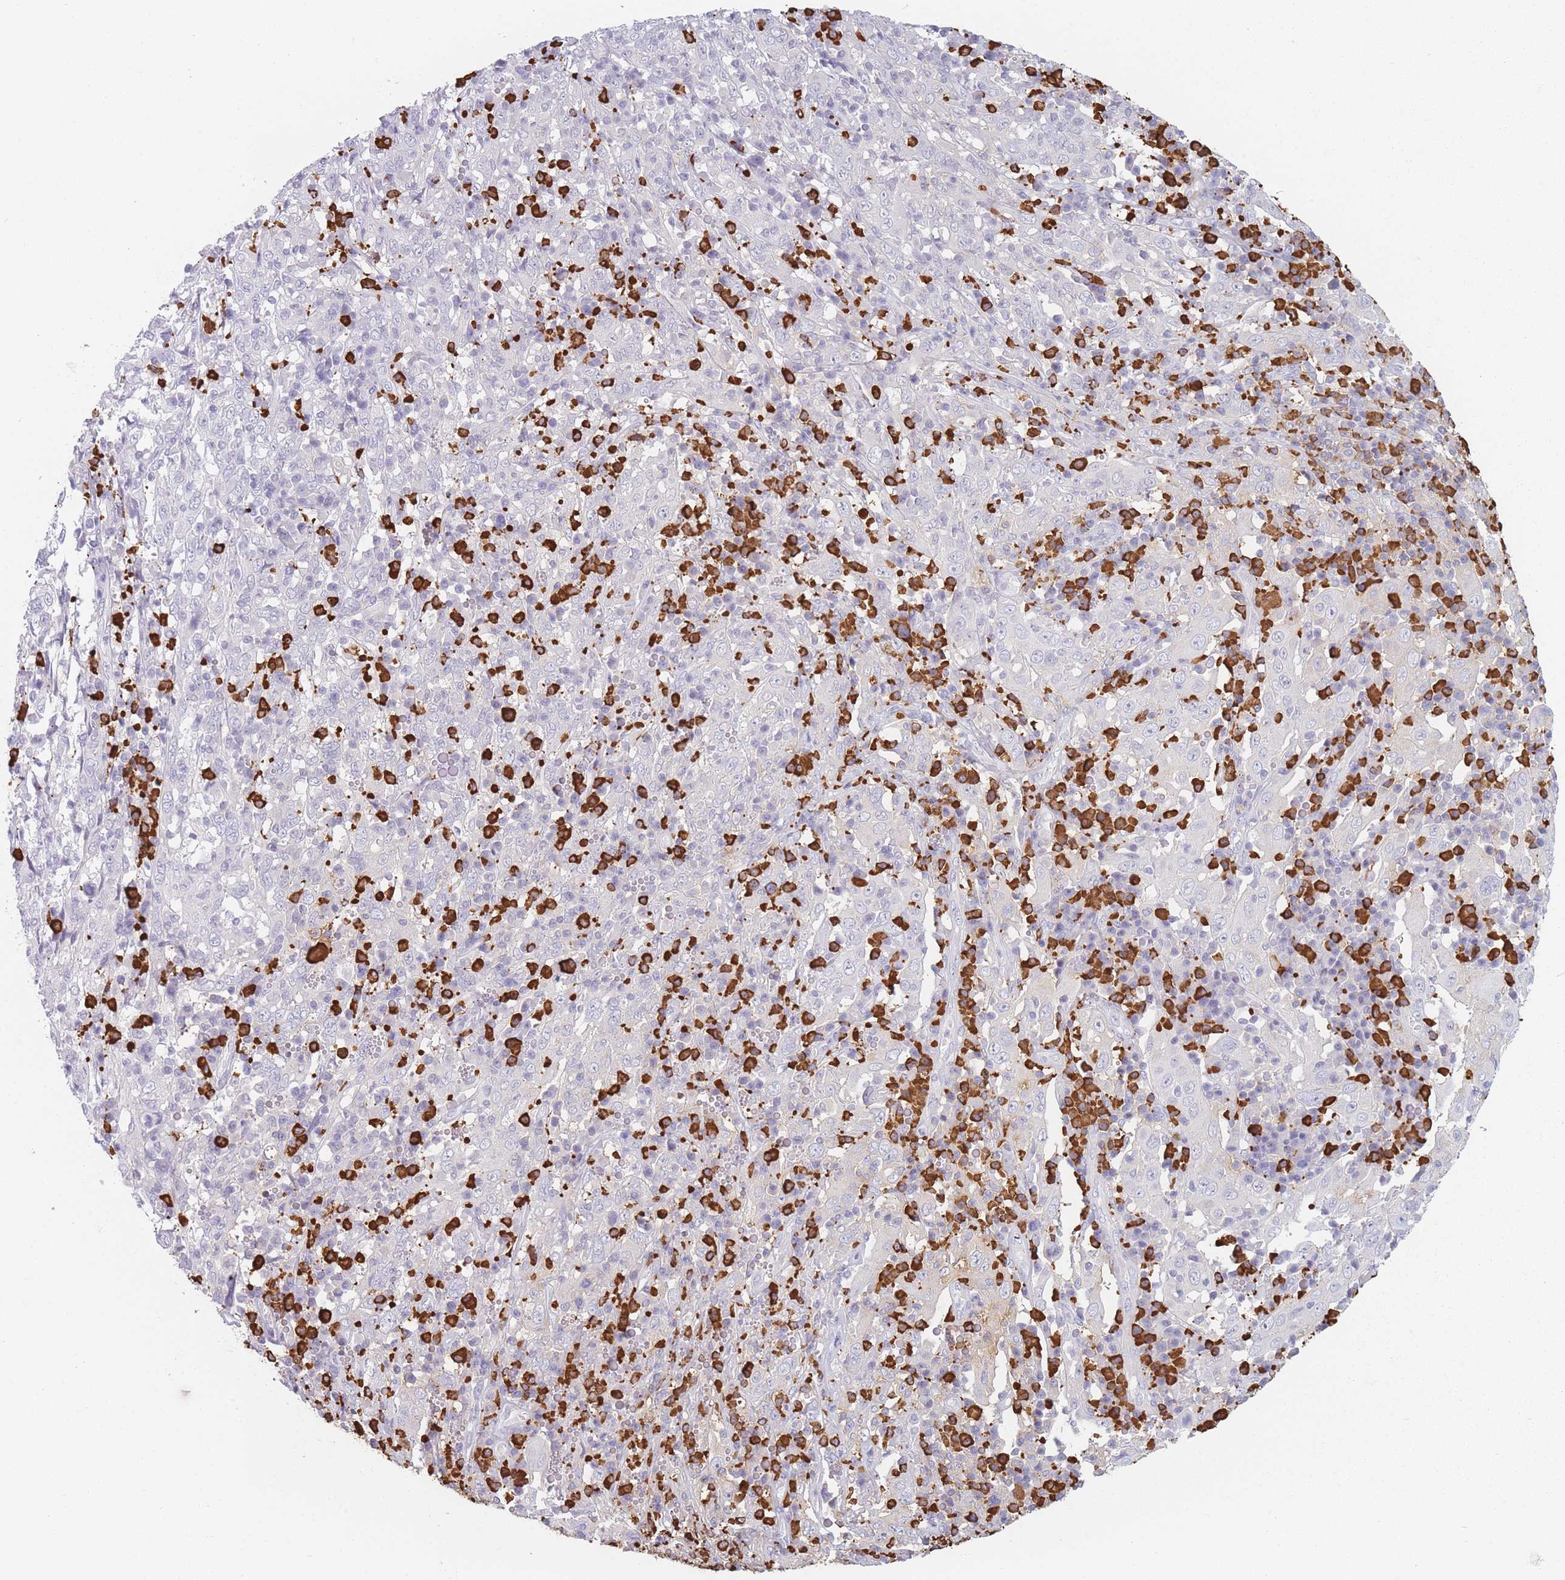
{"staining": {"intensity": "negative", "quantity": "none", "location": "none"}, "tissue": "cervical cancer", "cell_type": "Tumor cells", "image_type": "cancer", "snomed": [{"axis": "morphology", "description": "Squamous cell carcinoma, NOS"}, {"axis": "topography", "description": "Cervix"}], "caption": "DAB (3,3'-diaminobenzidine) immunohistochemical staining of cervical squamous cell carcinoma reveals no significant staining in tumor cells.", "gene": "PLEKHG2", "patient": {"sex": "female", "age": 46}}